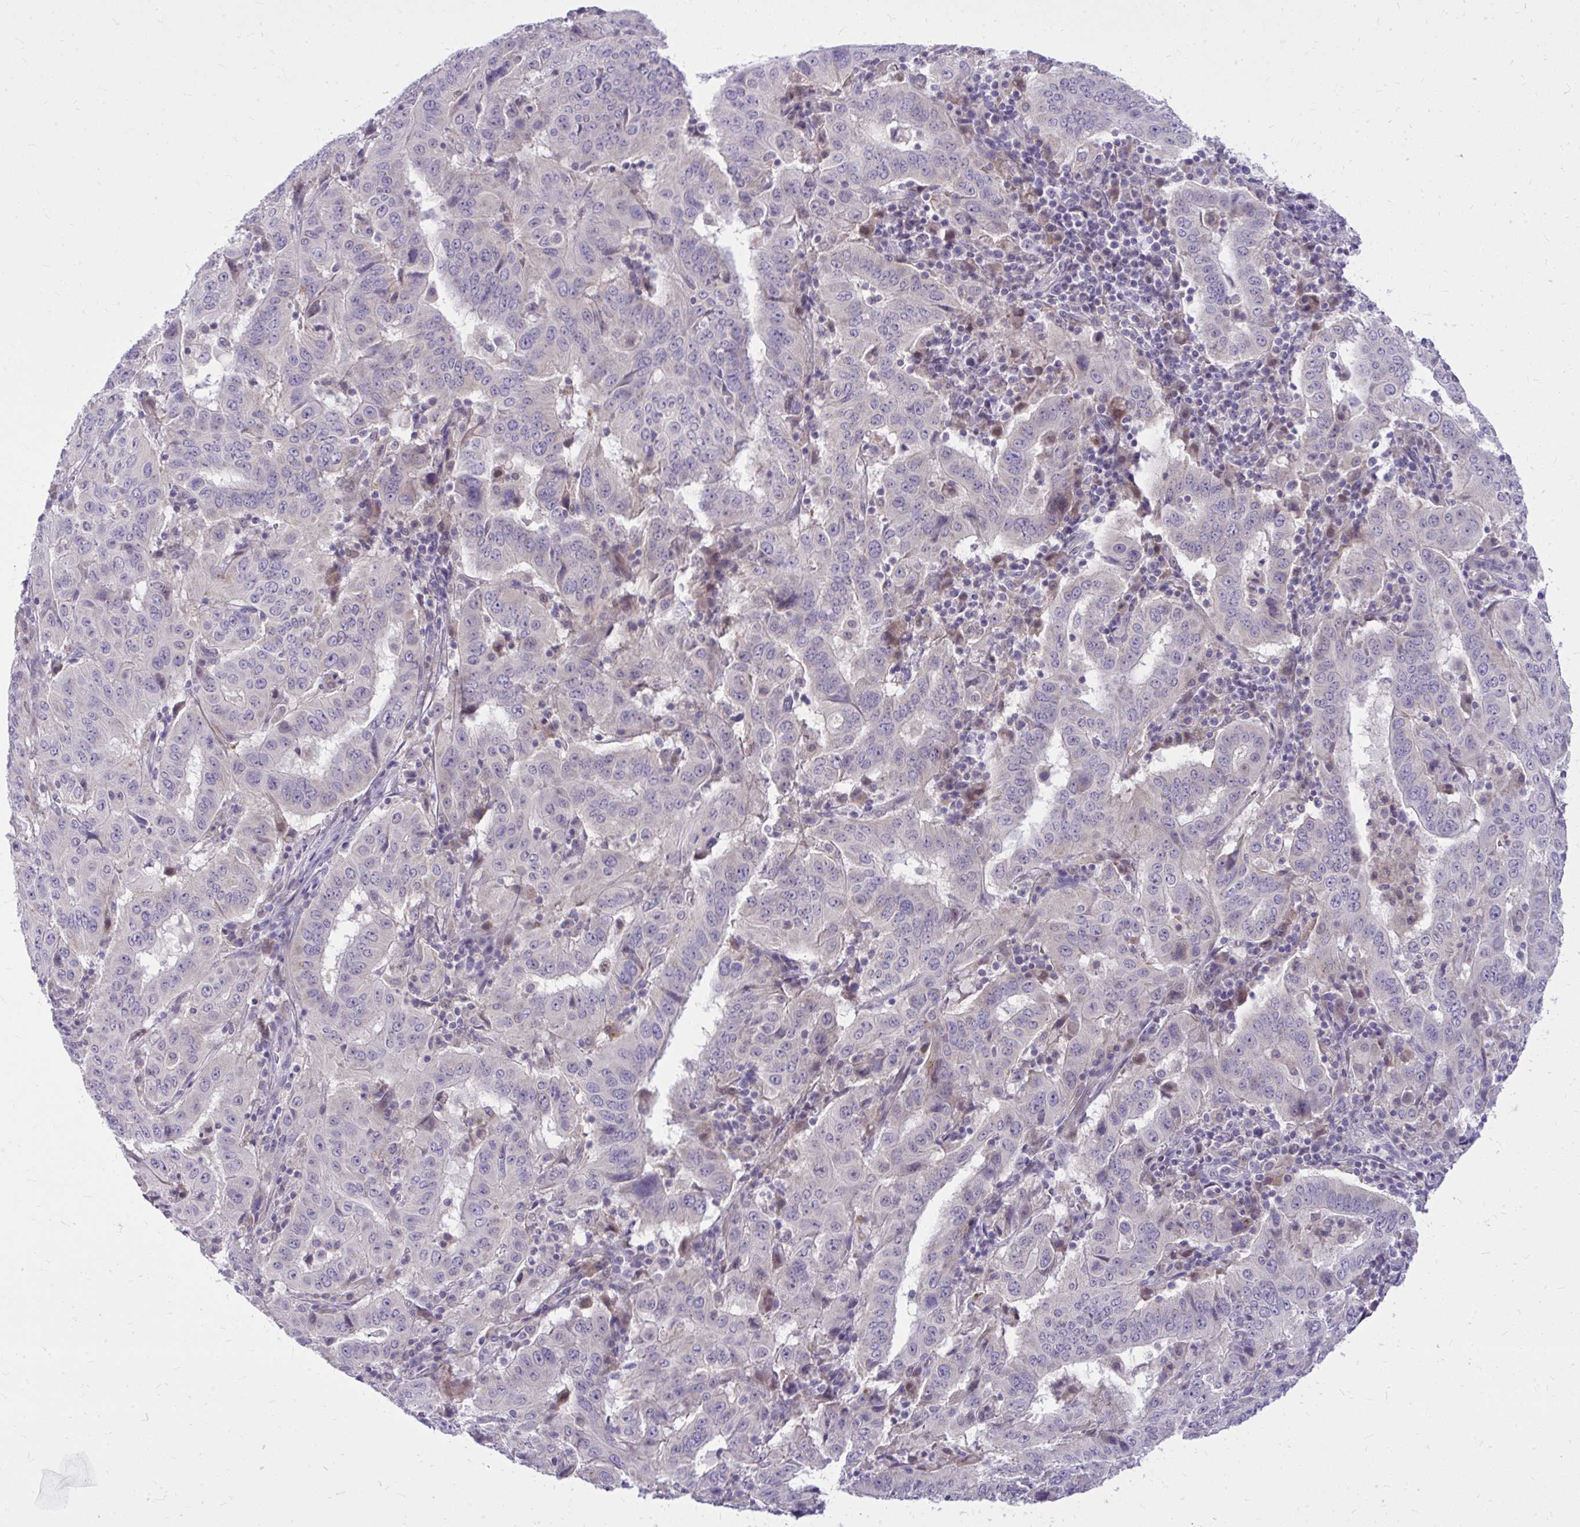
{"staining": {"intensity": "negative", "quantity": "none", "location": "none"}, "tissue": "pancreatic cancer", "cell_type": "Tumor cells", "image_type": "cancer", "snomed": [{"axis": "morphology", "description": "Adenocarcinoma, NOS"}, {"axis": "topography", "description": "Pancreas"}], "caption": "Tumor cells show no significant positivity in pancreatic cancer.", "gene": "DPY19L1", "patient": {"sex": "male", "age": 63}}